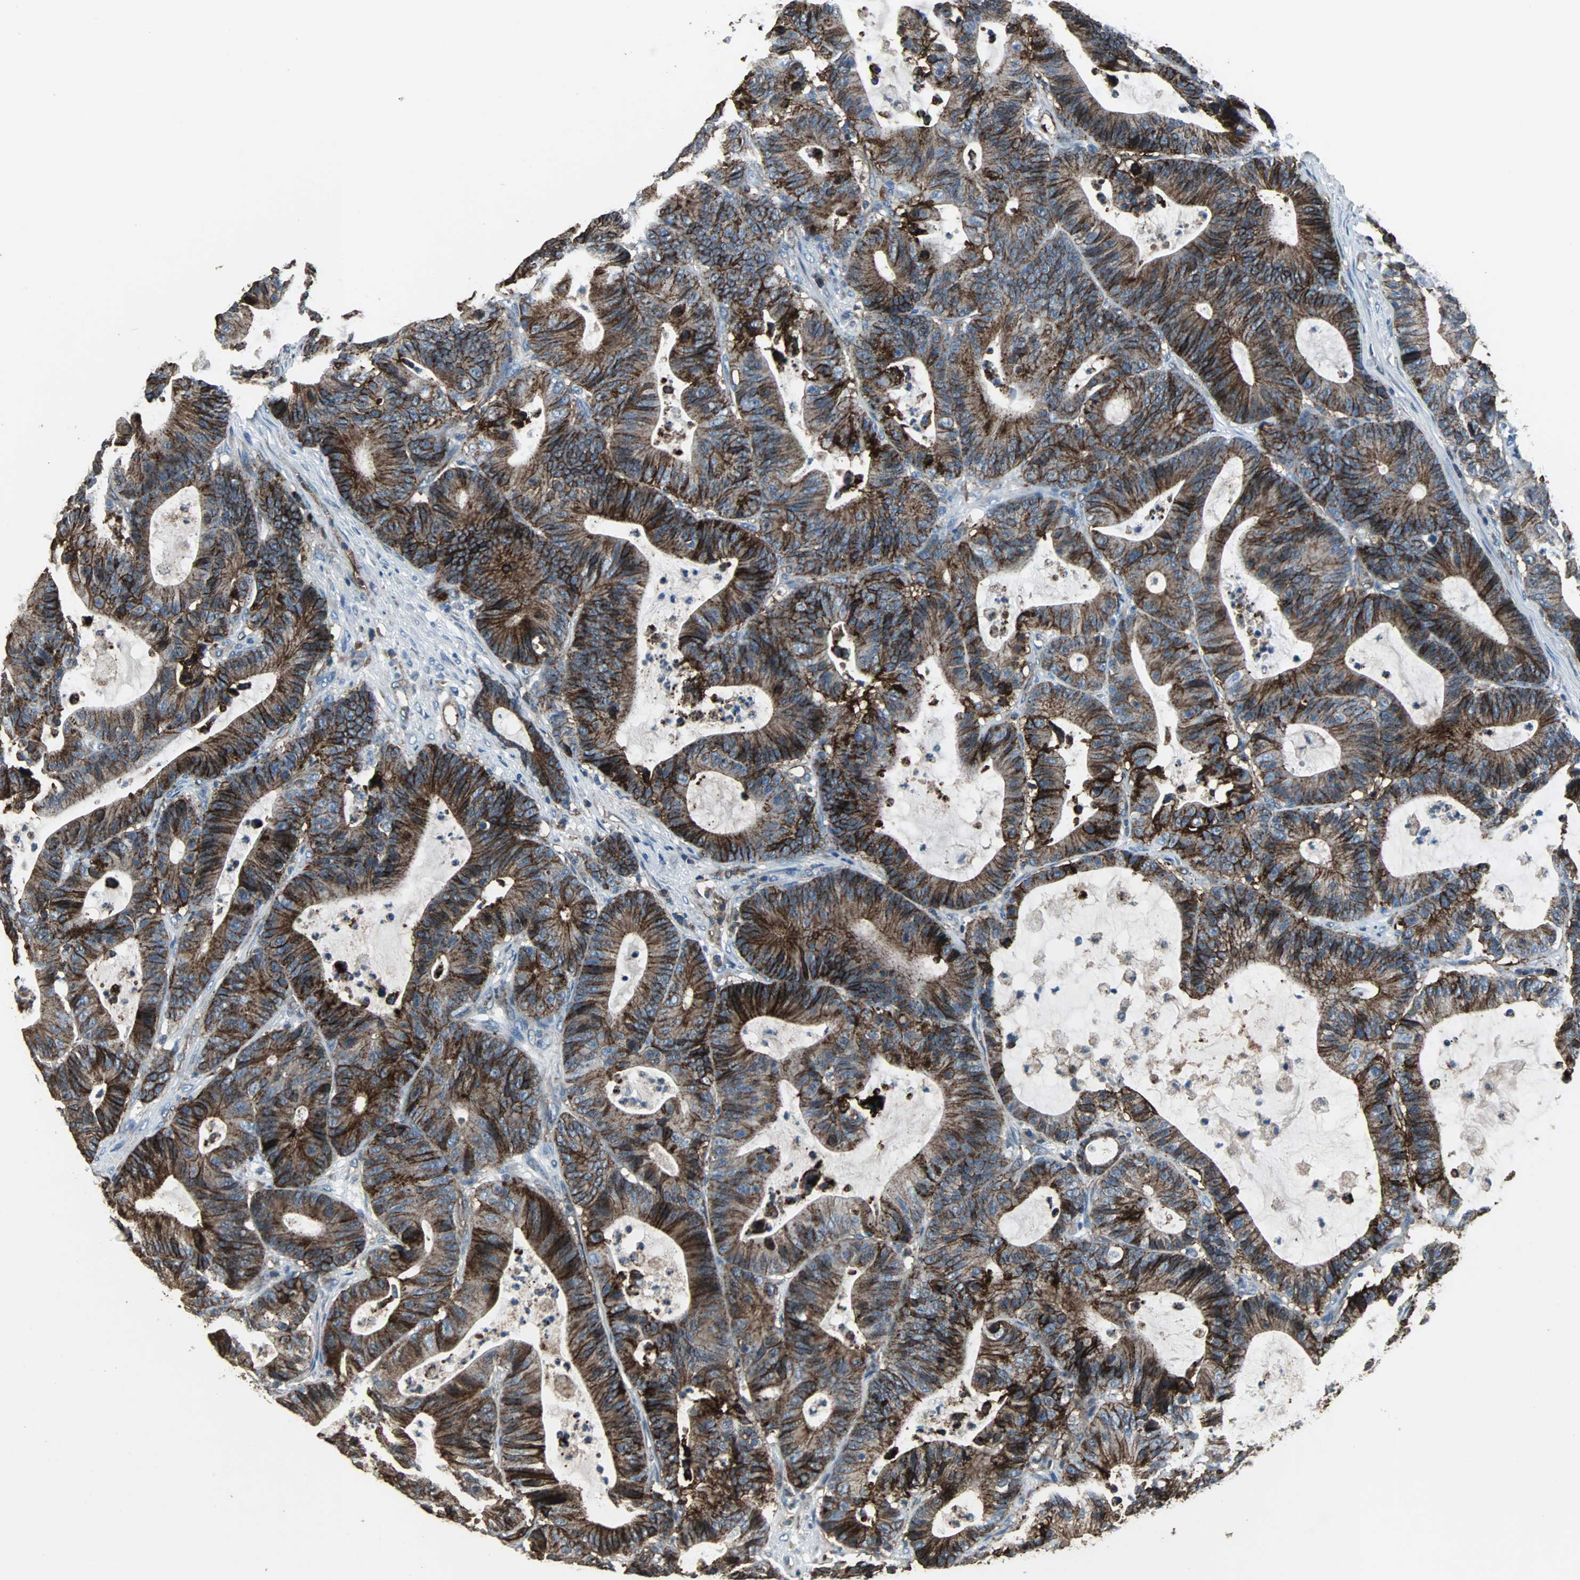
{"staining": {"intensity": "strong", "quantity": ">75%", "location": "cytoplasmic/membranous"}, "tissue": "colorectal cancer", "cell_type": "Tumor cells", "image_type": "cancer", "snomed": [{"axis": "morphology", "description": "Adenocarcinoma, NOS"}, {"axis": "topography", "description": "Colon"}], "caption": "Protein expression by IHC demonstrates strong cytoplasmic/membranous expression in approximately >75% of tumor cells in colorectal cancer. (DAB IHC, brown staining for protein, blue staining for nuclei).", "gene": "F11R", "patient": {"sex": "female", "age": 84}}